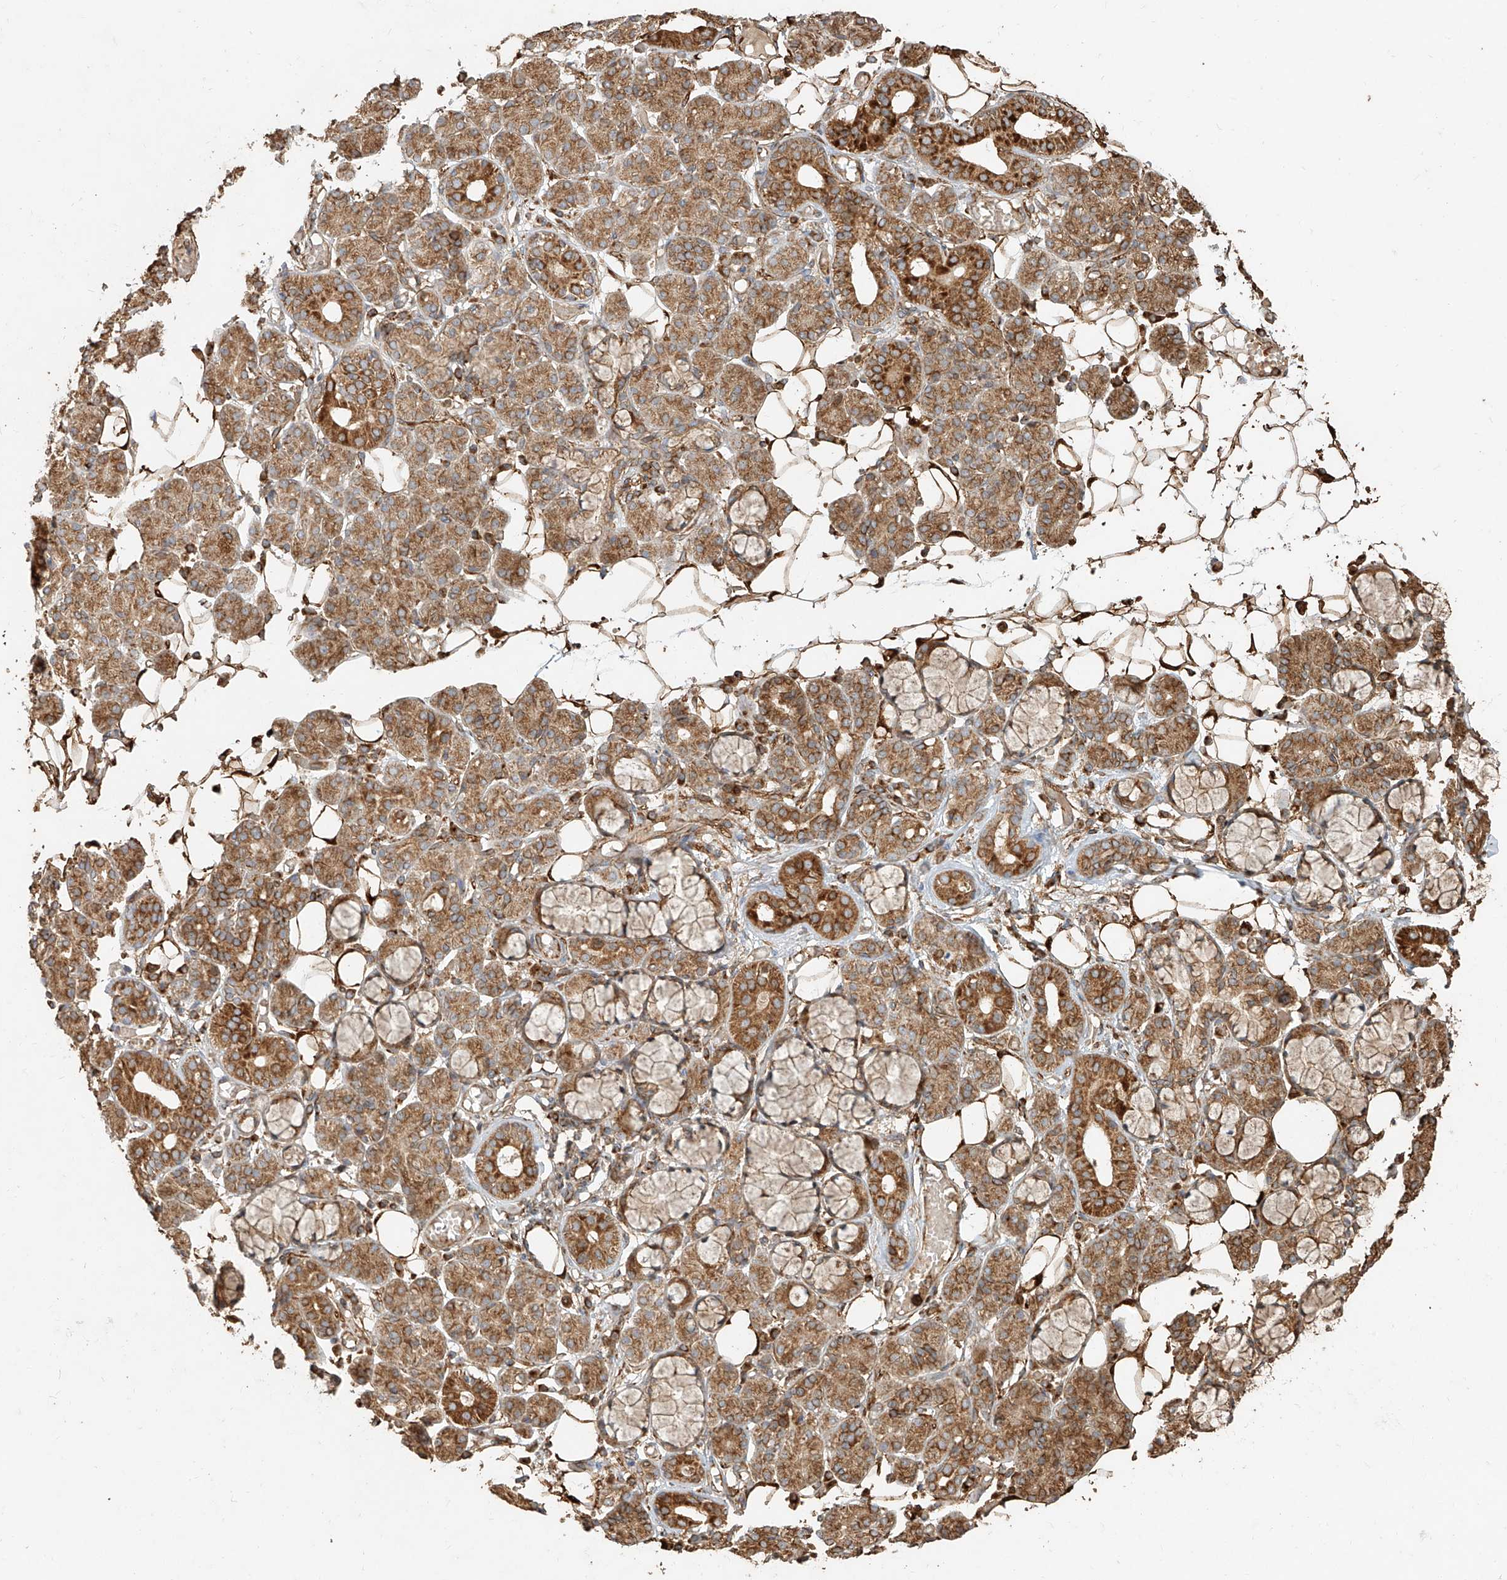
{"staining": {"intensity": "moderate", "quantity": ">75%", "location": "cytoplasmic/membranous"}, "tissue": "salivary gland", "cell_type": "Glandular cells", "image_type": "normal", "snomed": [{"axis": "morphology", "description": "Normal tissue, NOS"}, {"axis": "topography", "description": "Salivary gland"}], "caption": "Moderate cytoplasmic/membranous protein expression is seen in about >75% of glandular cells in salivary gland.", "gene": "EFNB1", "patient": {"sex": "male", "age": 63}}